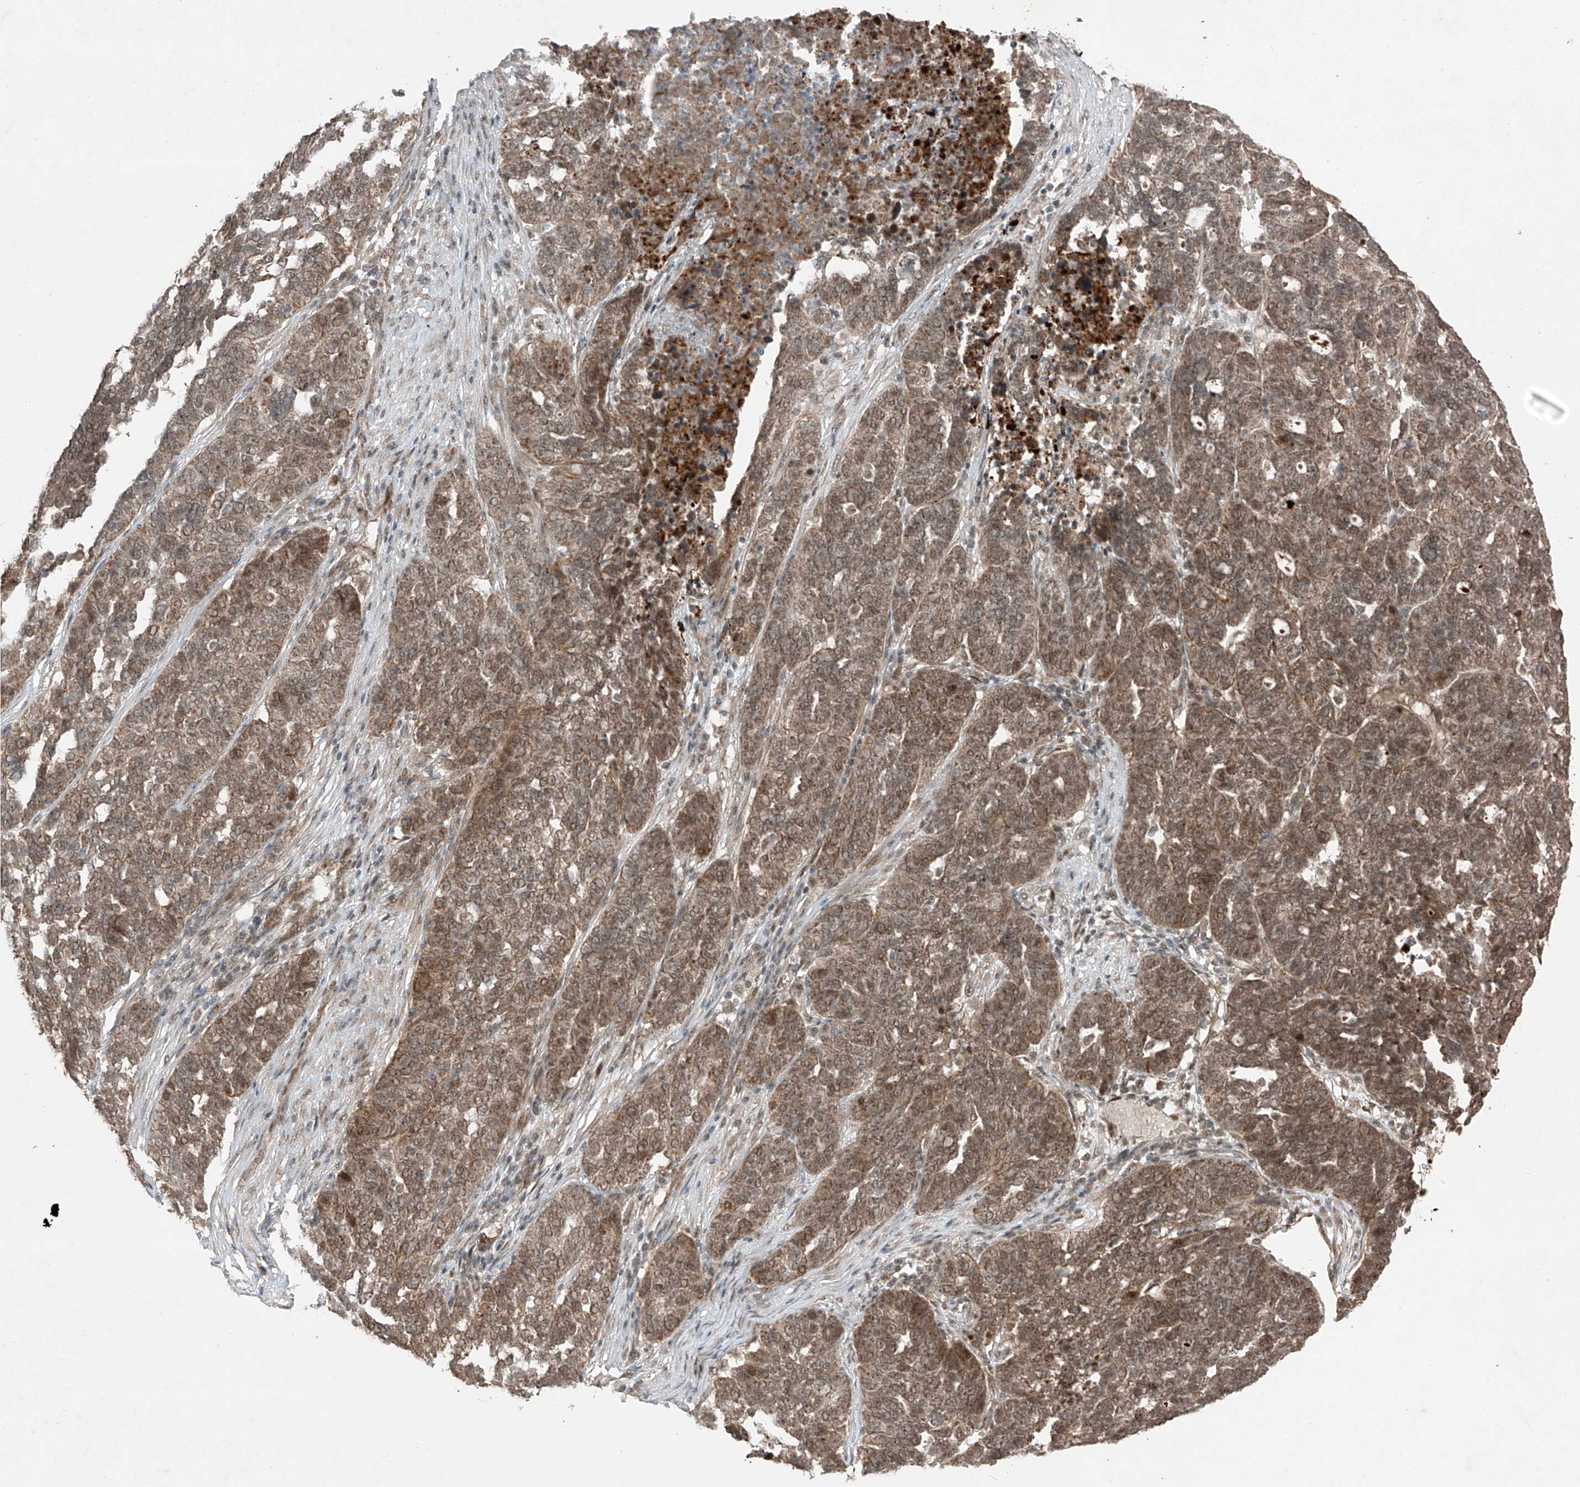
{"staining": {"intensity": "moderate", "quantity": ">75%", "location": "cytoplasmic/membranous,nuclear"}, "tissue": "ovarian cancer", "cell_type": "Tumor cells", "image_type": "cancer", "snomed": [{"axis": "morphology", "description": "Cystadenocarcinoma, serous, NOS"}, {"axis": "topography", "description": "Ovary"}], "caption": "Protein expression analysis of ovarian cancer (serous cystadenocarcinoma) exhibits moderate cytoplasmic/membranous and nuclear positivity in about >75% of tumor cells.", "gene": "ZNF620", "patient": {"sex": "female", "age": 59}}